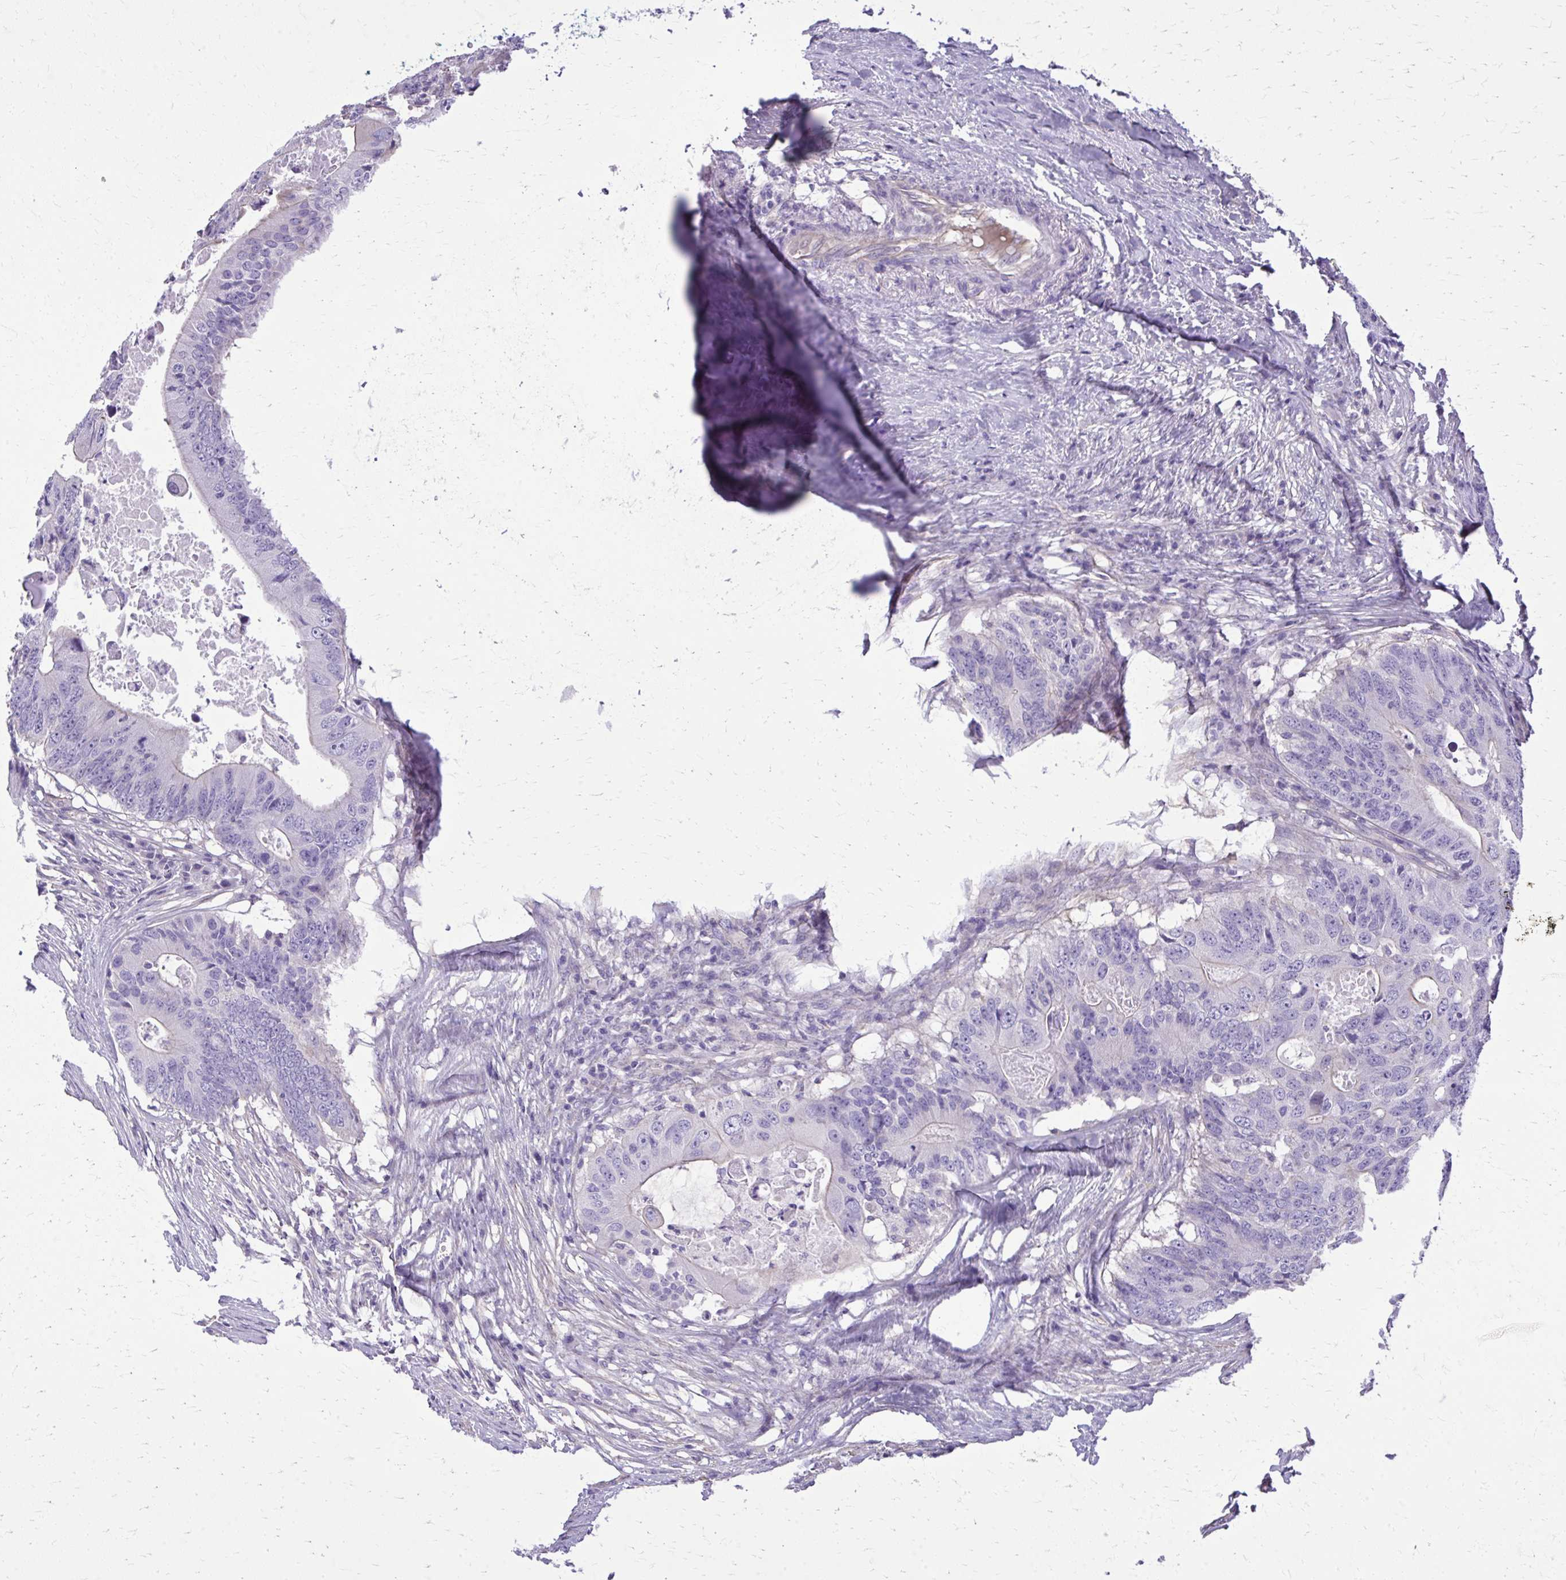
{"staining": {"intensity": "negative", "quantity": "none", "location": "none"}, "tissue": "colorectal cancer", "cell_type": "Tumor cells", "image_type": "cancer", "snomed": [{"axis": "morphology", "description": "Adenocarcinoma, NOS"}, {"axis": "topography", "description": "Colon"}], "caption": "Immunohistochemistry image of human colorectal adenocarcinoma stained for a protein (brown), which demonstrates no positivity in tumor cells.", "gene": "RUNDC3B", "patient": {"sex": "male", "age": 71}}